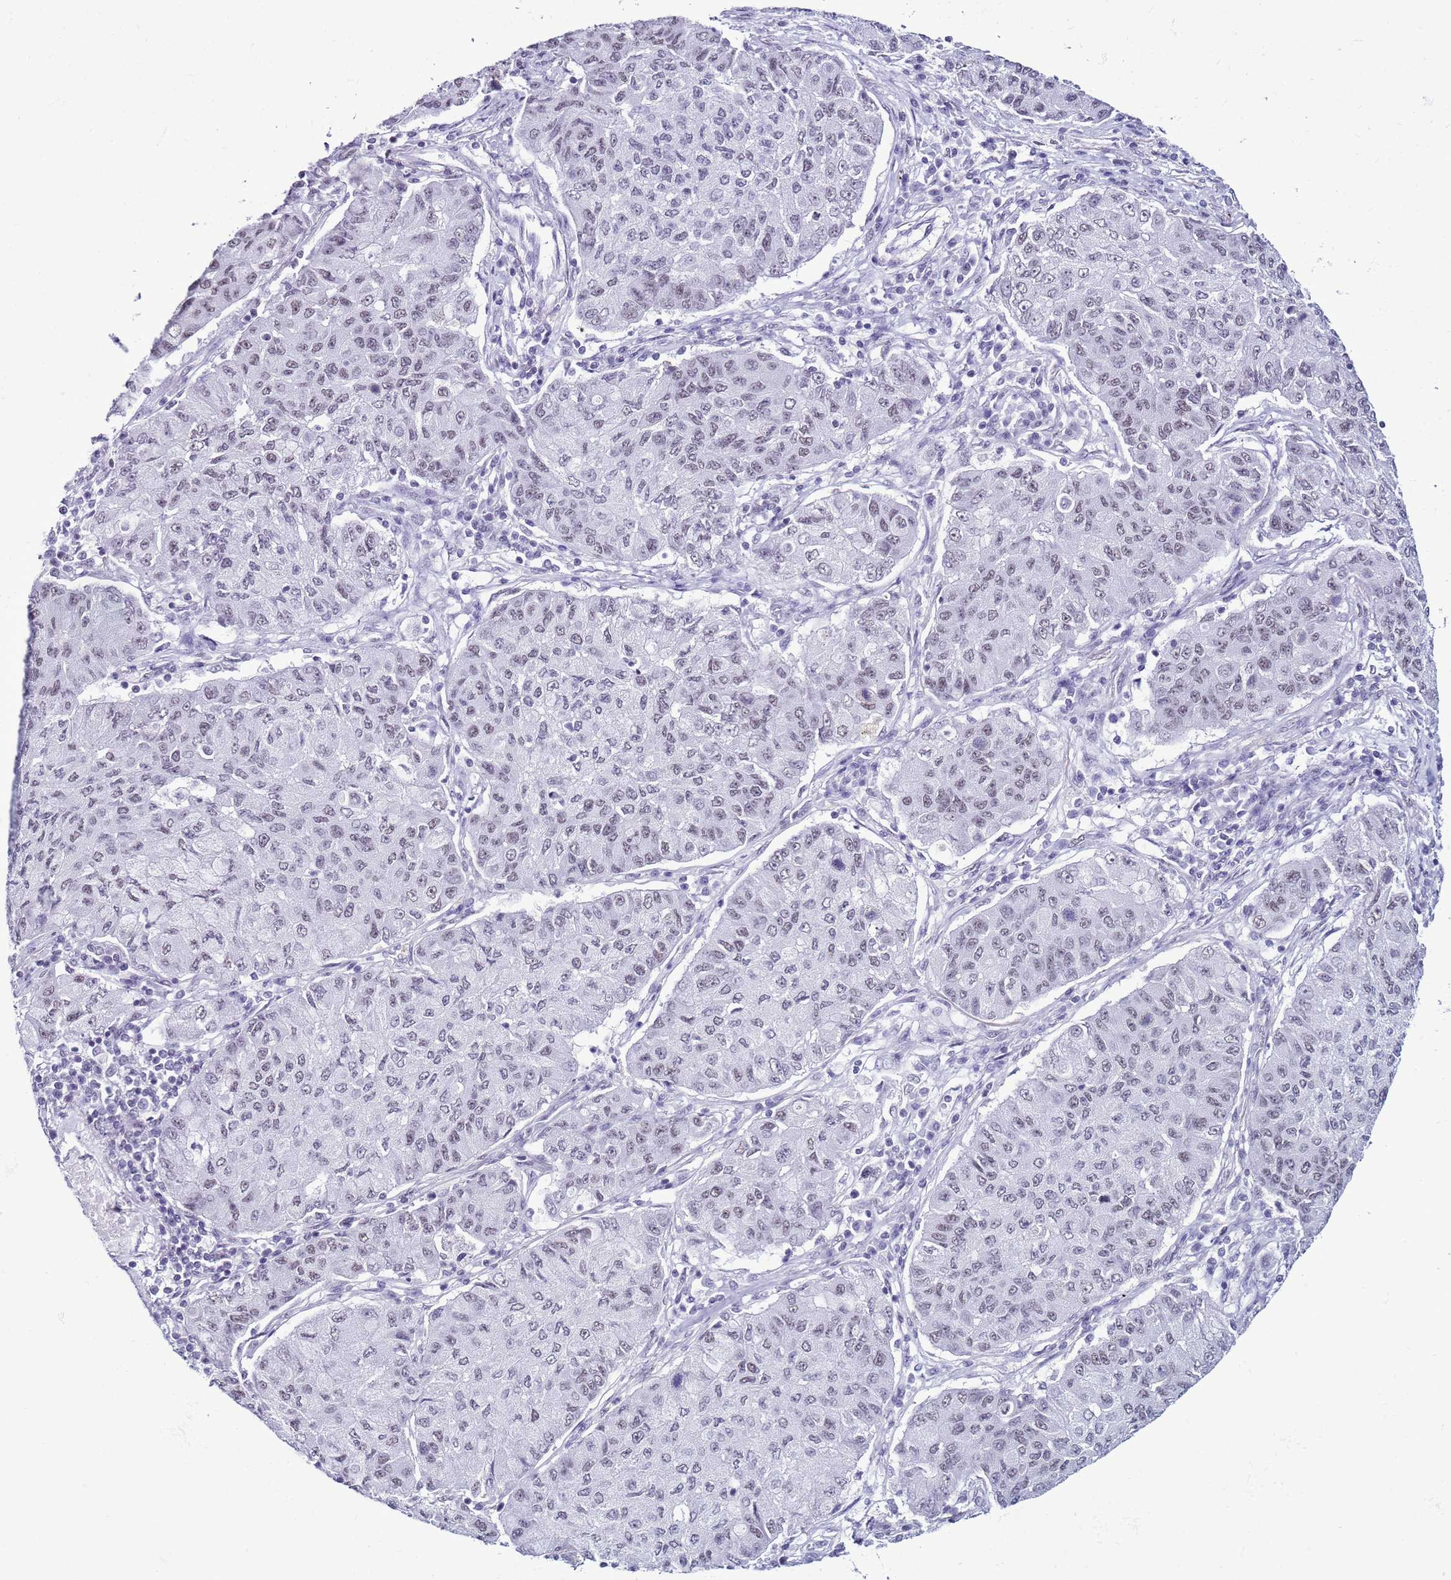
{"staining": {"intensity": "weak", "quantity": "<25%", "location": "nuclear"}, "tissue": "lung cancer", "cell_type": "Tumor cells", "image_type": "cancer", "snomed": [{"axis": "morphology", "description": "Squamous cell carcinoma, NOS"}, {"axis": "topography", "description": "Lung"}], "caption": "An immunohistochemistry micrograph of lung squamous cell carcinoma is shown. There is no staining in tumor cells of lung squamous cell carcinoma.", "gene": "DHX15", "patient": {"sex": "male", "age": 74}}